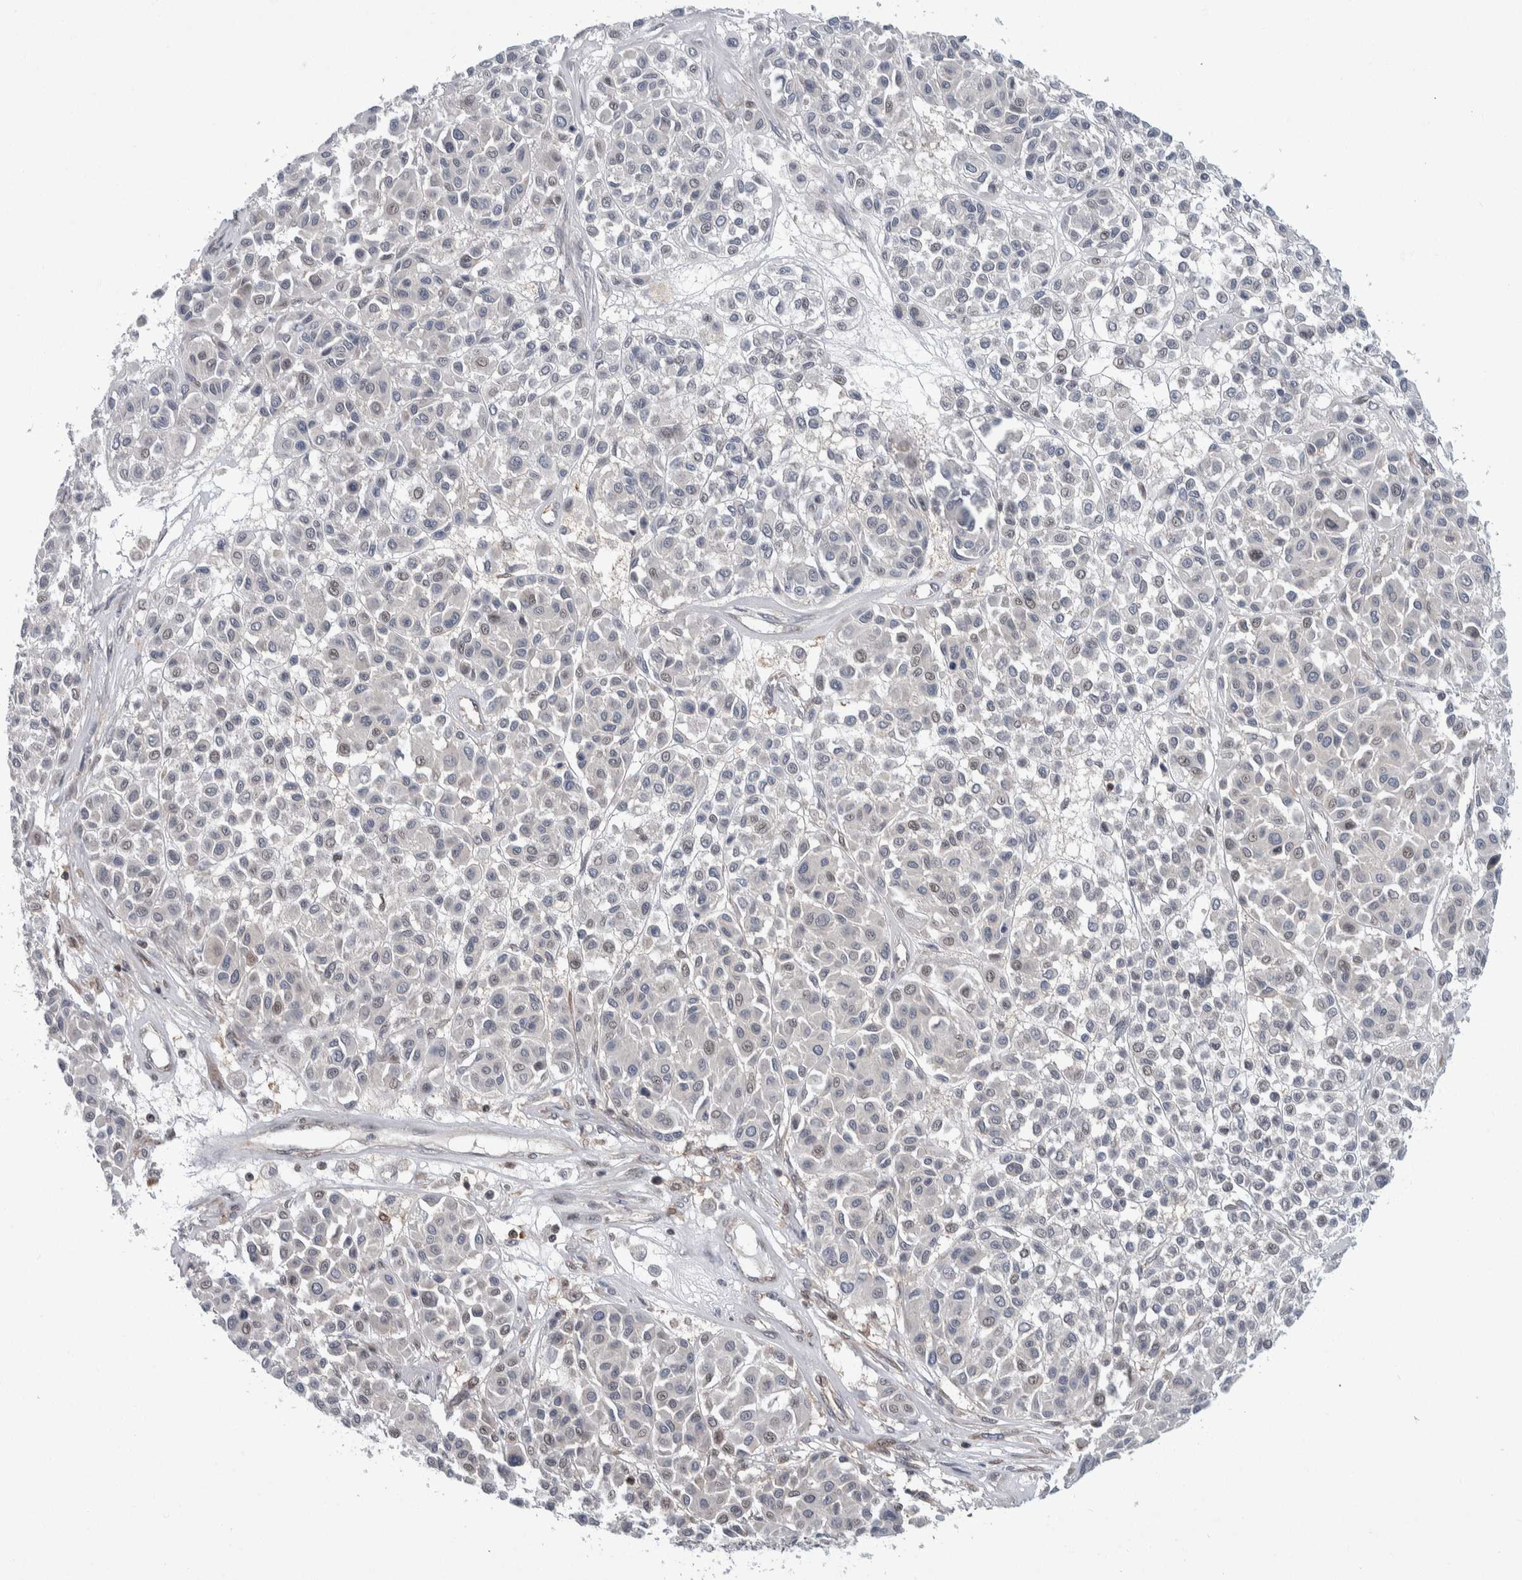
{"staining": {"intensity": "negative", "quantity": "none", "location": "none"}, "tissue": "melanoma", "cell_type": "Tumor cells", "image_type": "cancer", "snomed": [{"axis": "morphology", "description": "Malignant melanoma, Metastatic site"}, {"axis": "topography", "description": "Soft tissue"}], "caption": "This image is of melanoma stained with immunohistochemistry (IHC) to label a protein in brown with the nuclei are counter-stained blue. There is no expression in tumor cells. The staining is performed using DAB (3,3'-diaminobenzidine) brown chromogen with nuclei counter-stained in using hematoxylin.", "gene": "PTPA", "patient": {"sex": "male", "age": 41}}